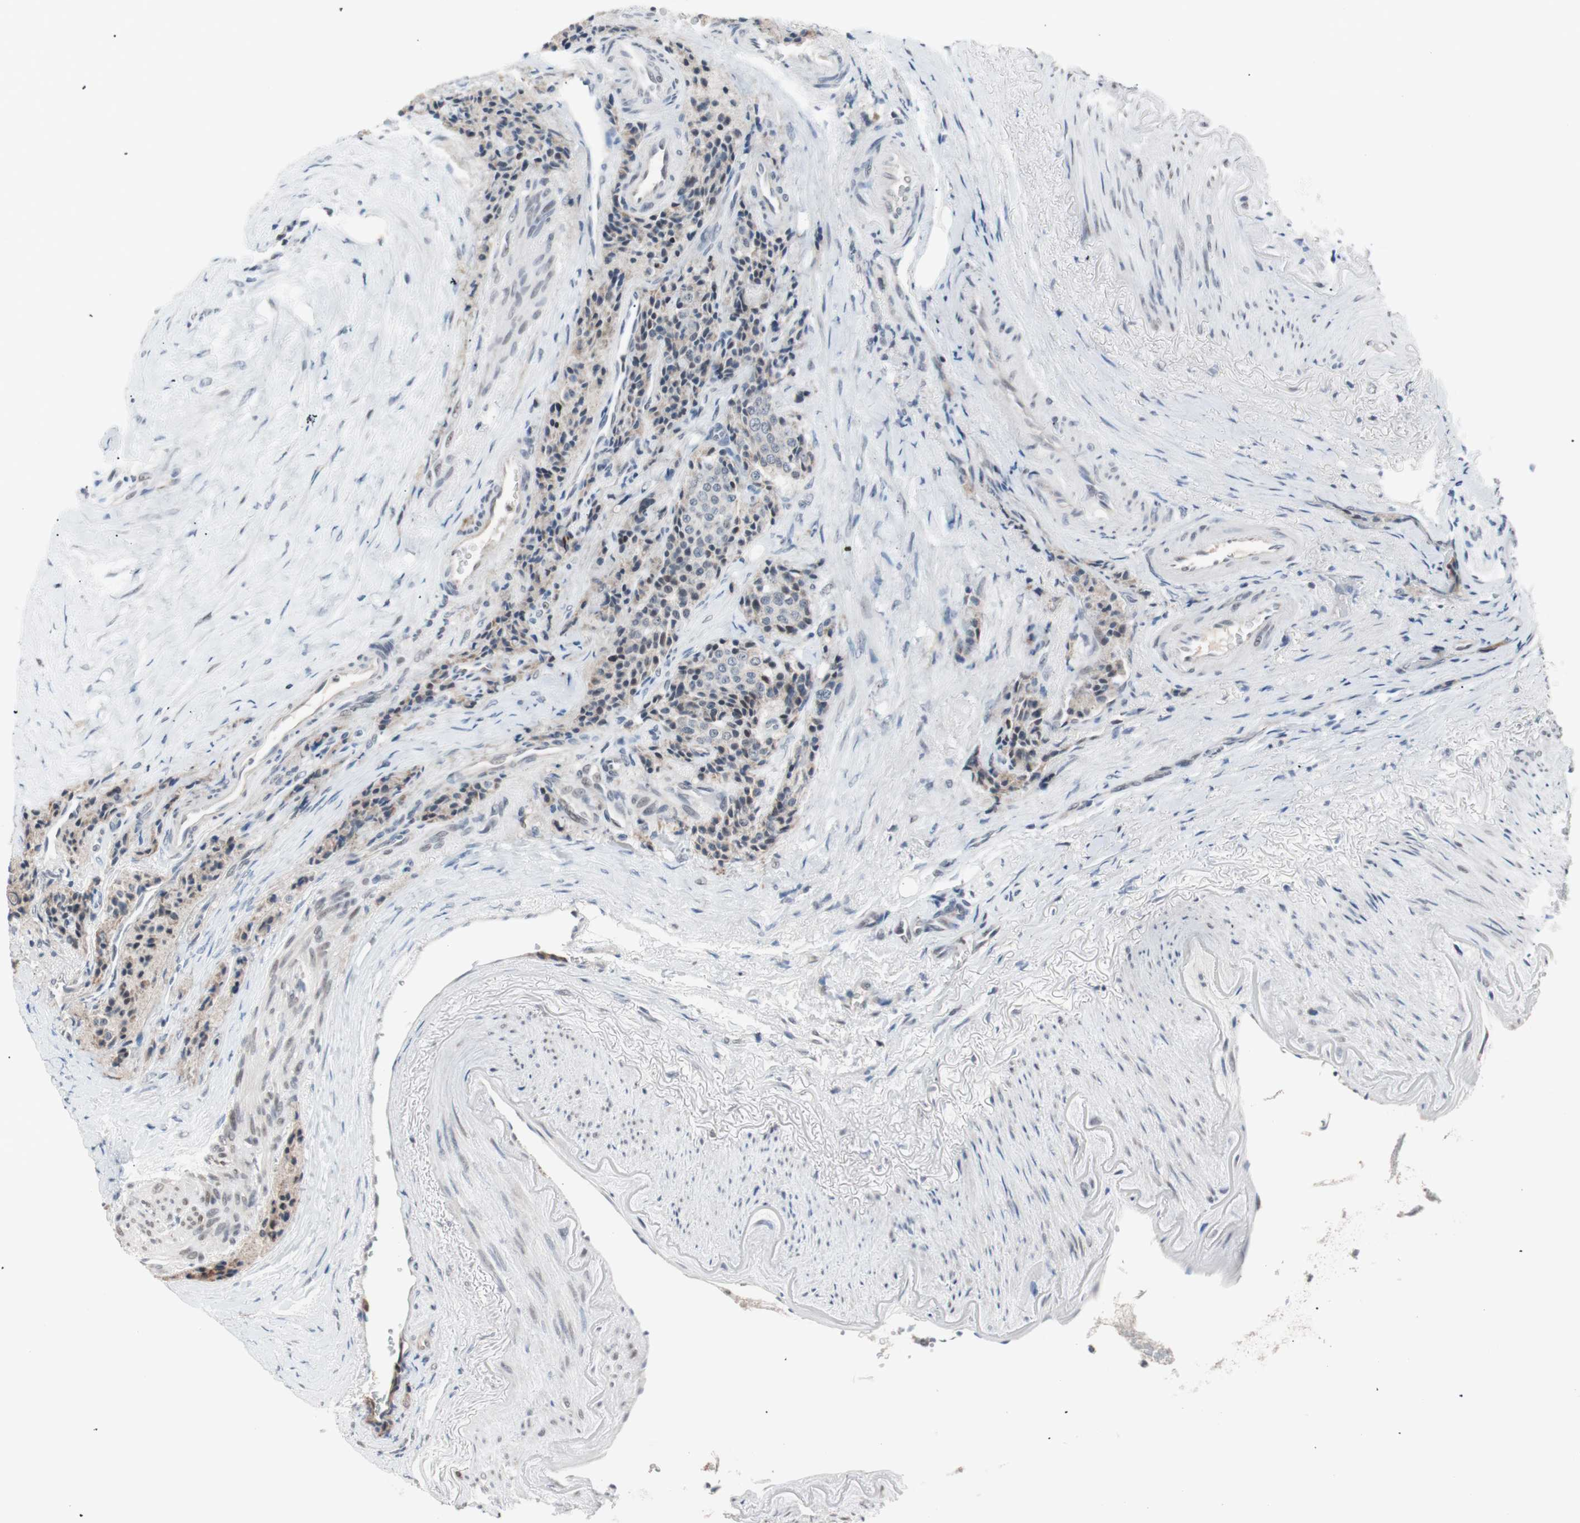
{"staining": {"intensity": "negative", "quantity": "none", "location": "none"}, "tissue": "carcinoid", "cell_type": "Tumor cells", "image_type": "cancer", "snomed": [{"axis": "morphology", "description": "Carcinoid, malignant, NOS"}, {"axis": "topography", "description": "Colon"}], "caption": "The image exhibits no significant expression in tumor cells of carcinoid.", "gene": "LIG3", "patient": {"sex": "female", "age": 61}}